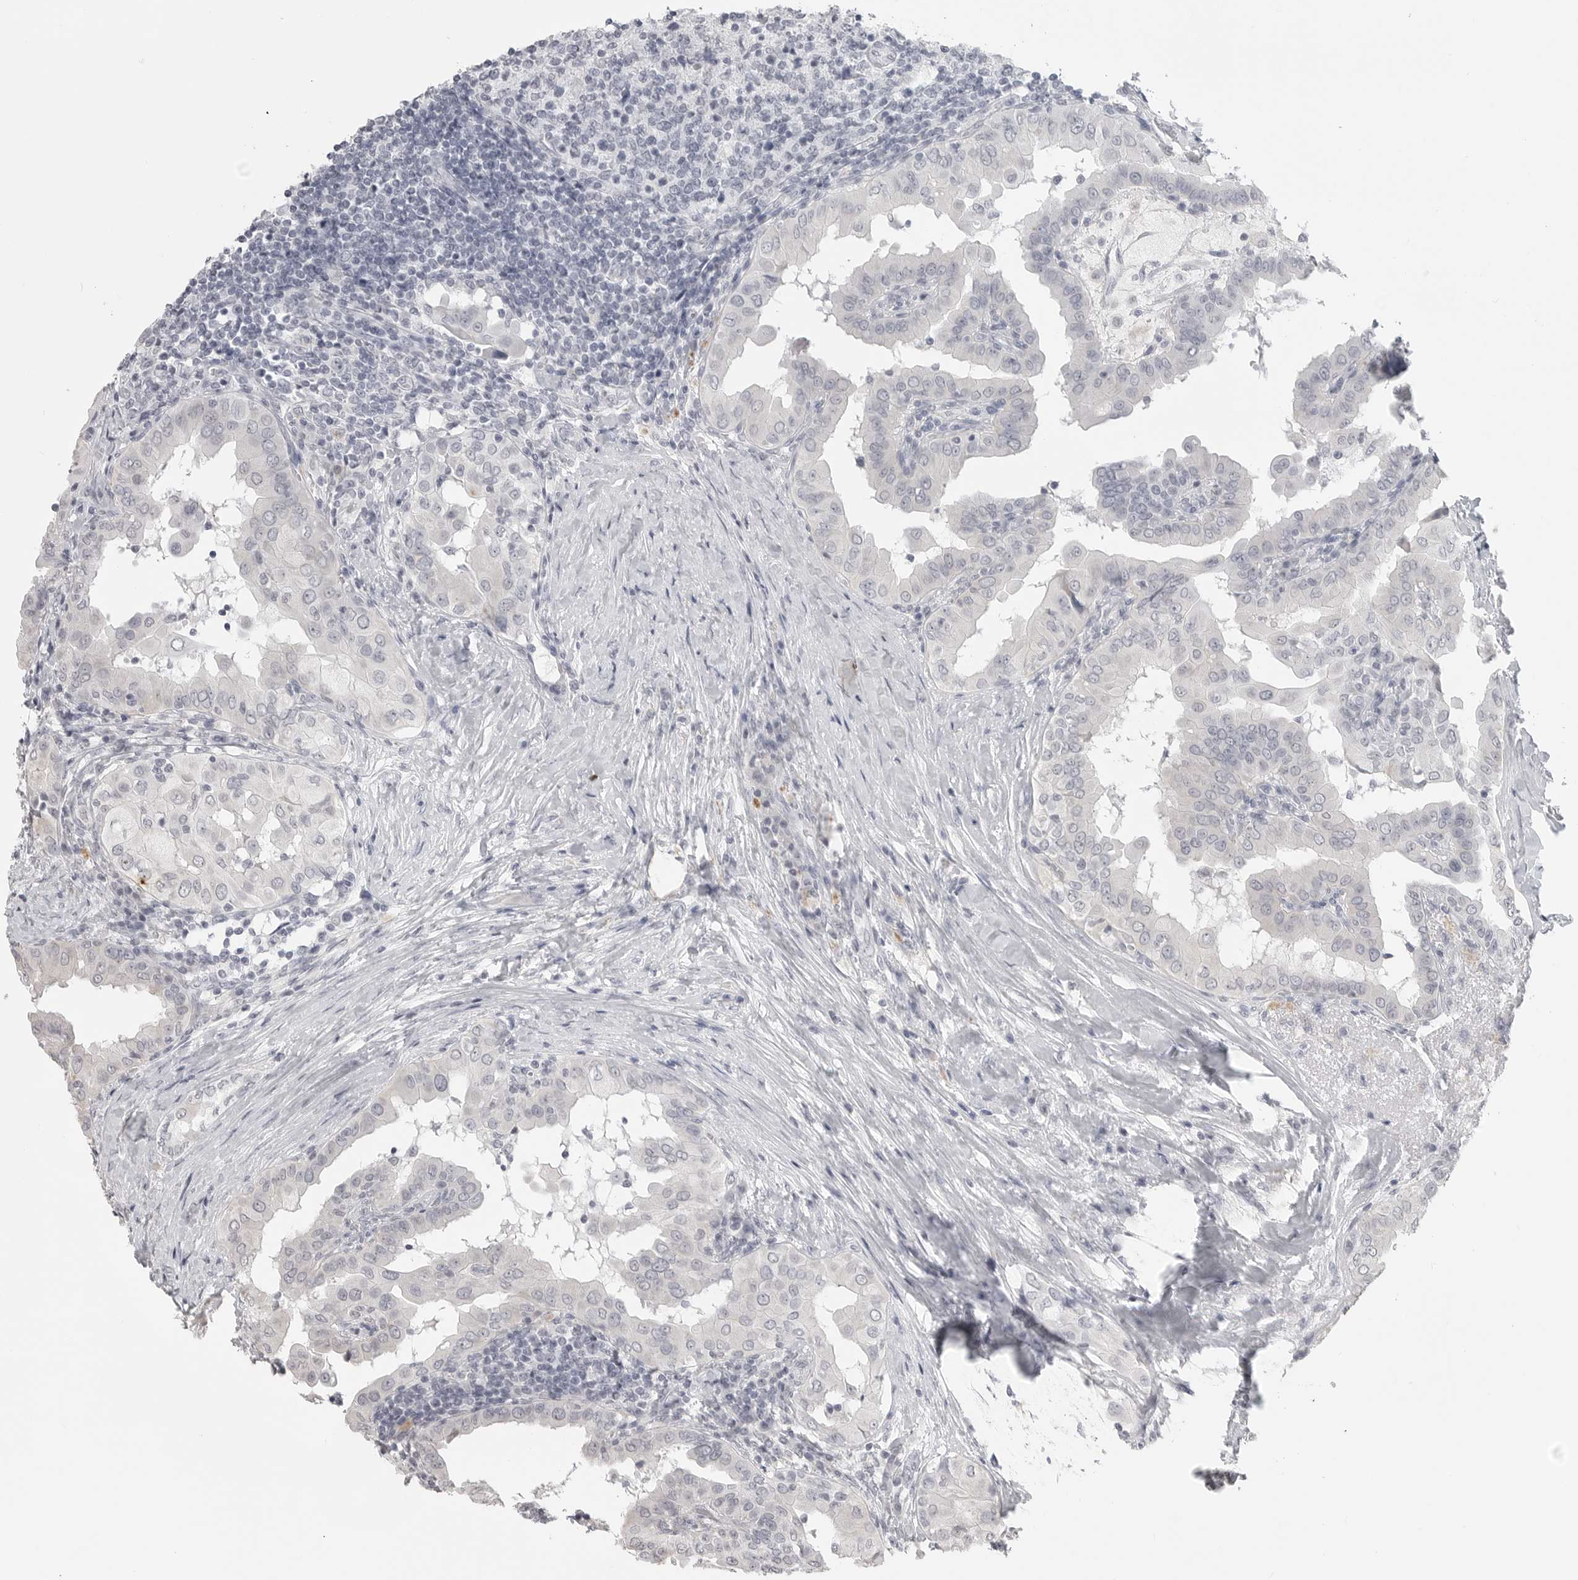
{"staining": {"intensity": "negative", "quantity": "none", "location": "none"}, "tissue": "thyroid cancer", "cell_type": "Tumor cells", "image_type": "cancer", "snomed": [{"axis": "morphology", "description": "Papillary adenocarcinoma, NOS"}, {"axis": "topography", "description": "Thyroid gland"}], "caption": "Histopathology image shows no protein positivity in tumor cells of thyroid cancer (papillary adenocarcinoma) tissue.", "gene": "PRSS1", "patient": {"sex": "male", "age": 33}}